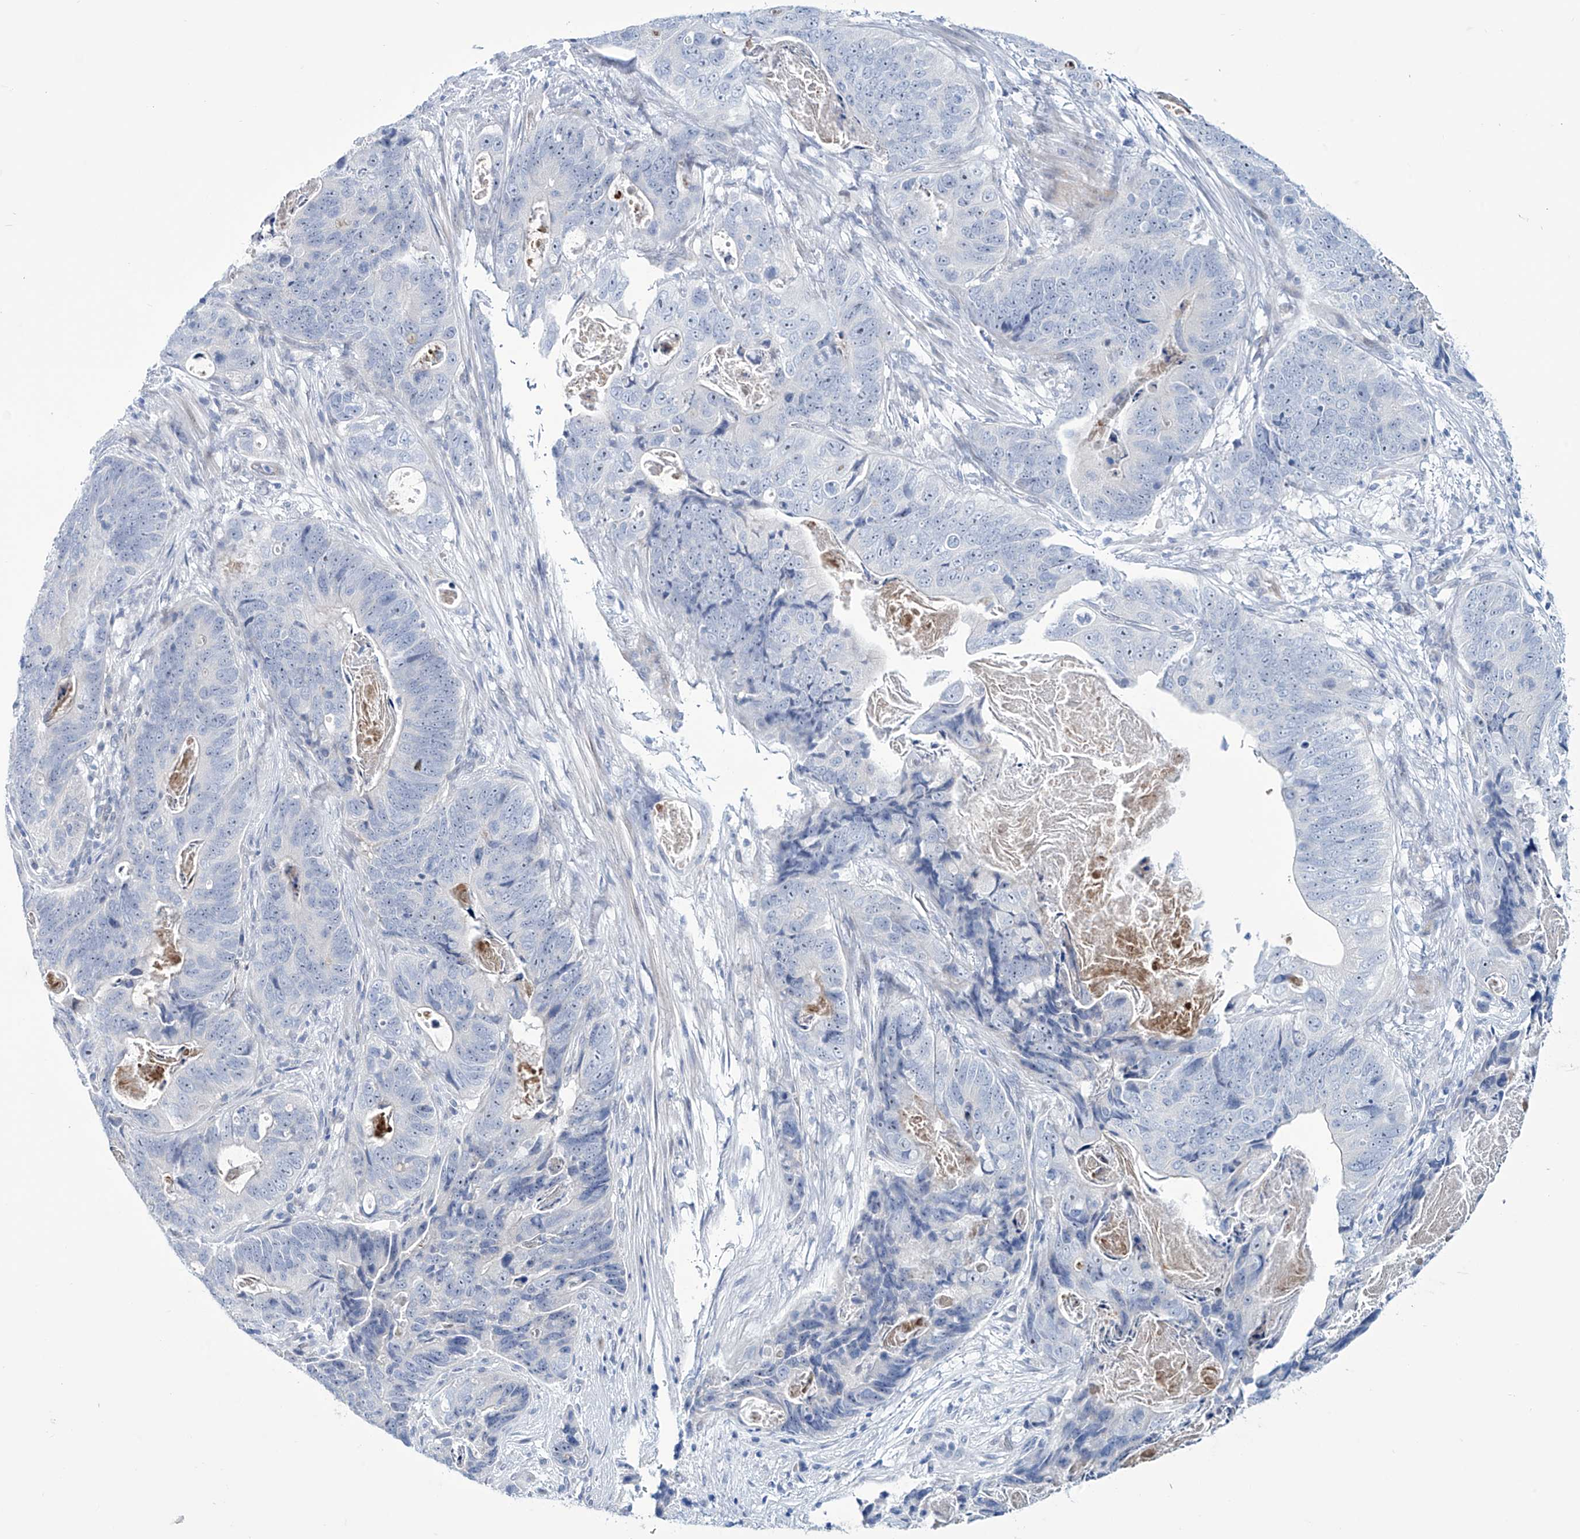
{"staining": {"intensity": "negative", "quantity": "none", "location": "none"}, "tissue": "stomach cancer", "cell_type": "Tumor cells", "image_type": "cancer", "snomed": [{"axis": "morphology", "description": "Normal tissue, NOS"}, {"axis": "morphology", "description": "Adenocarcinoma, NOS"}, {"axis": "topography", "description": "Stomach"}], "caption": "Tumor cells show no significant expression in stomach cancer. (DAB (3,3'-diaminobenzidine) immunohistochemistry, high magnification).", "gene": "TRIM60", "patient": {"sex": "female", "age": 89}}